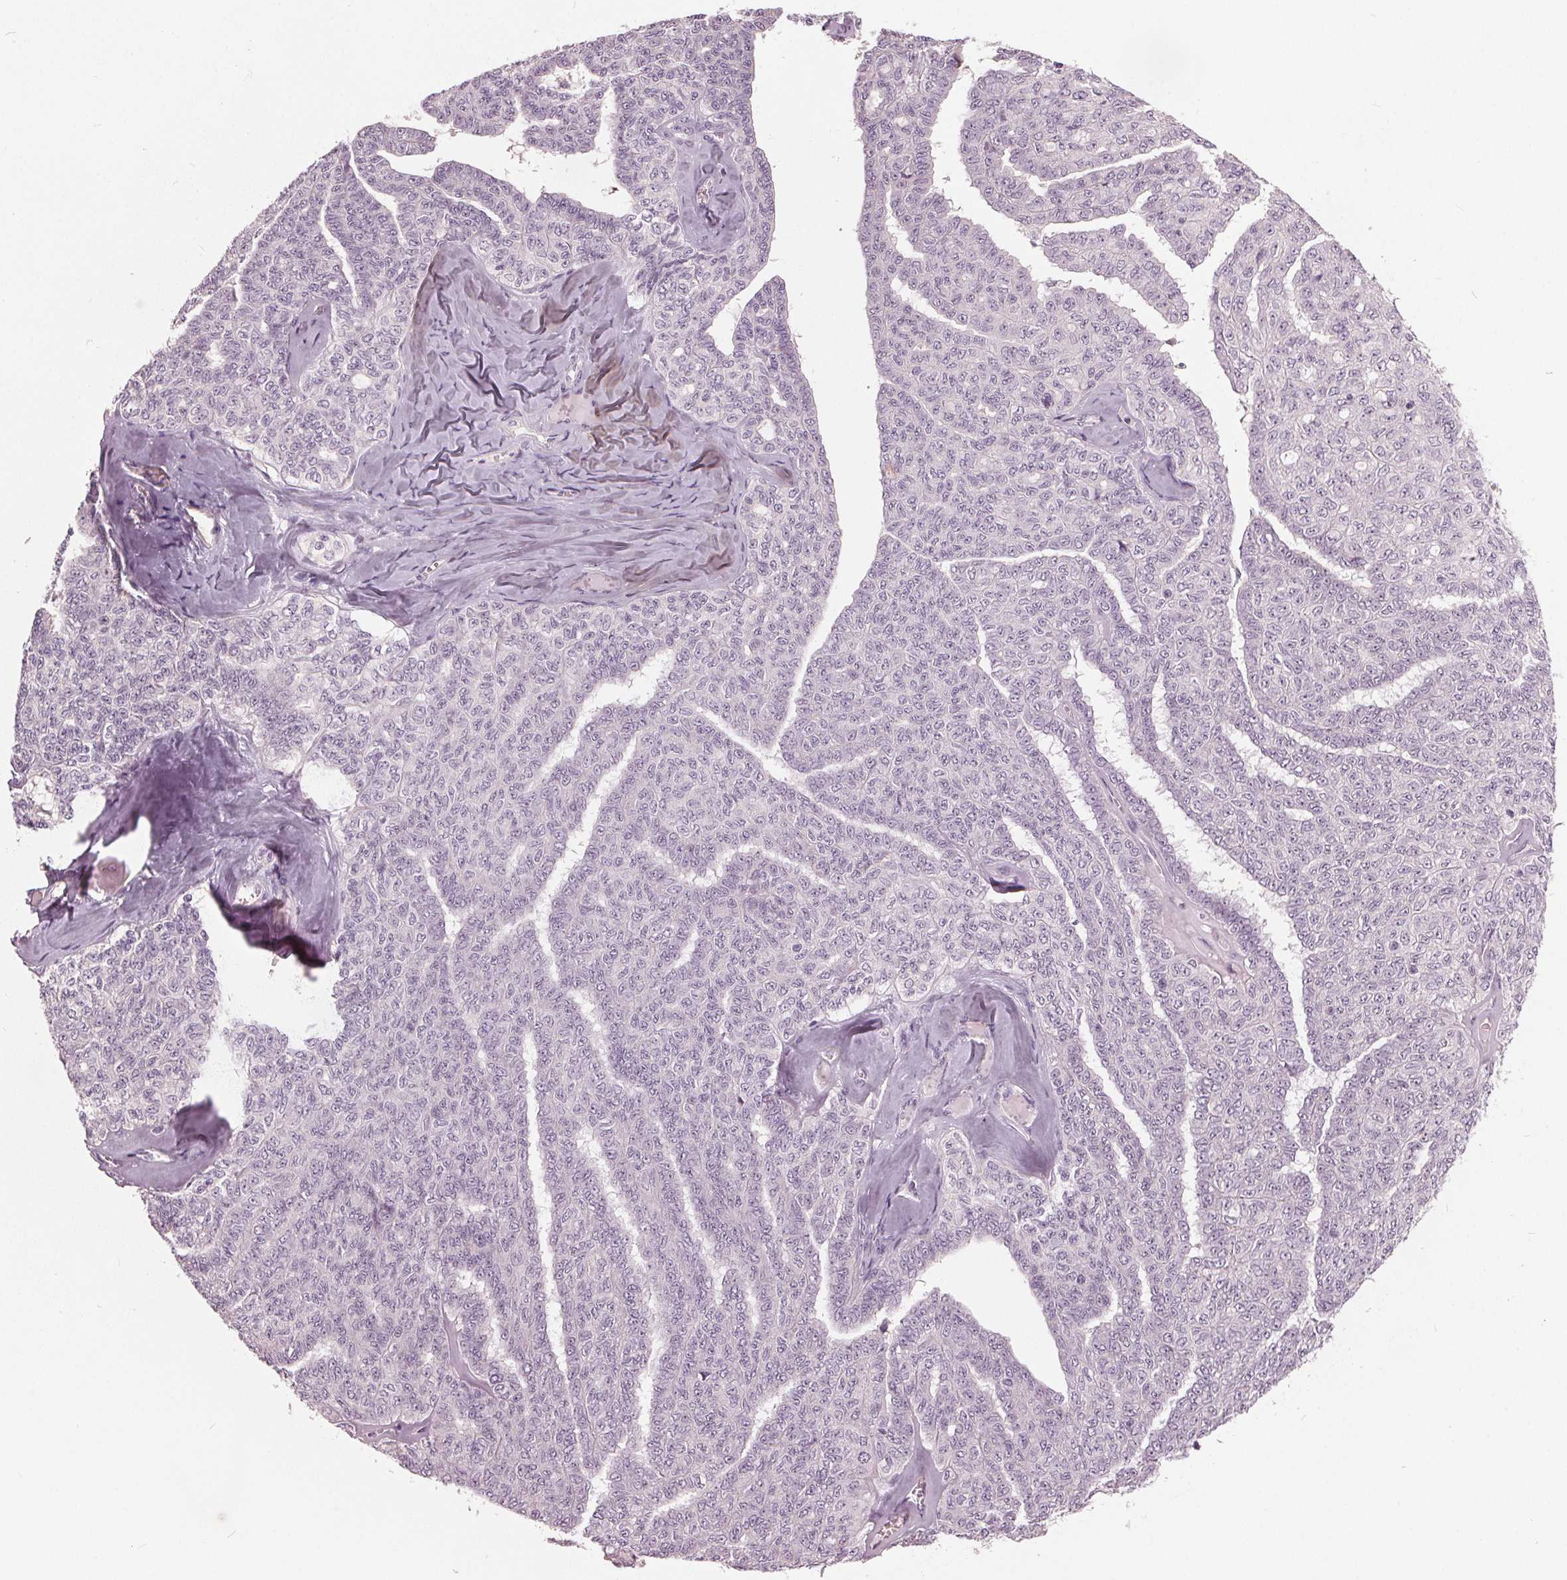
{"staining": {"intensity": "negative", "quantity": "none", "location": "none"}, "tissue": "ovarian cancer", "cell_type": "Tumor cells", "image_type": "cancer", "snomed": [{"axis": "morphology", "description": "Cystadenocarcinoma, serous, NOS"}, {"axis": "topography", "description": "Ovary"}], "caption": "The image shows no significant positivity in tumor cells of ovarian cancer.", "gene": "KLK13", "patient": {"sex": "female", "age": 71}}